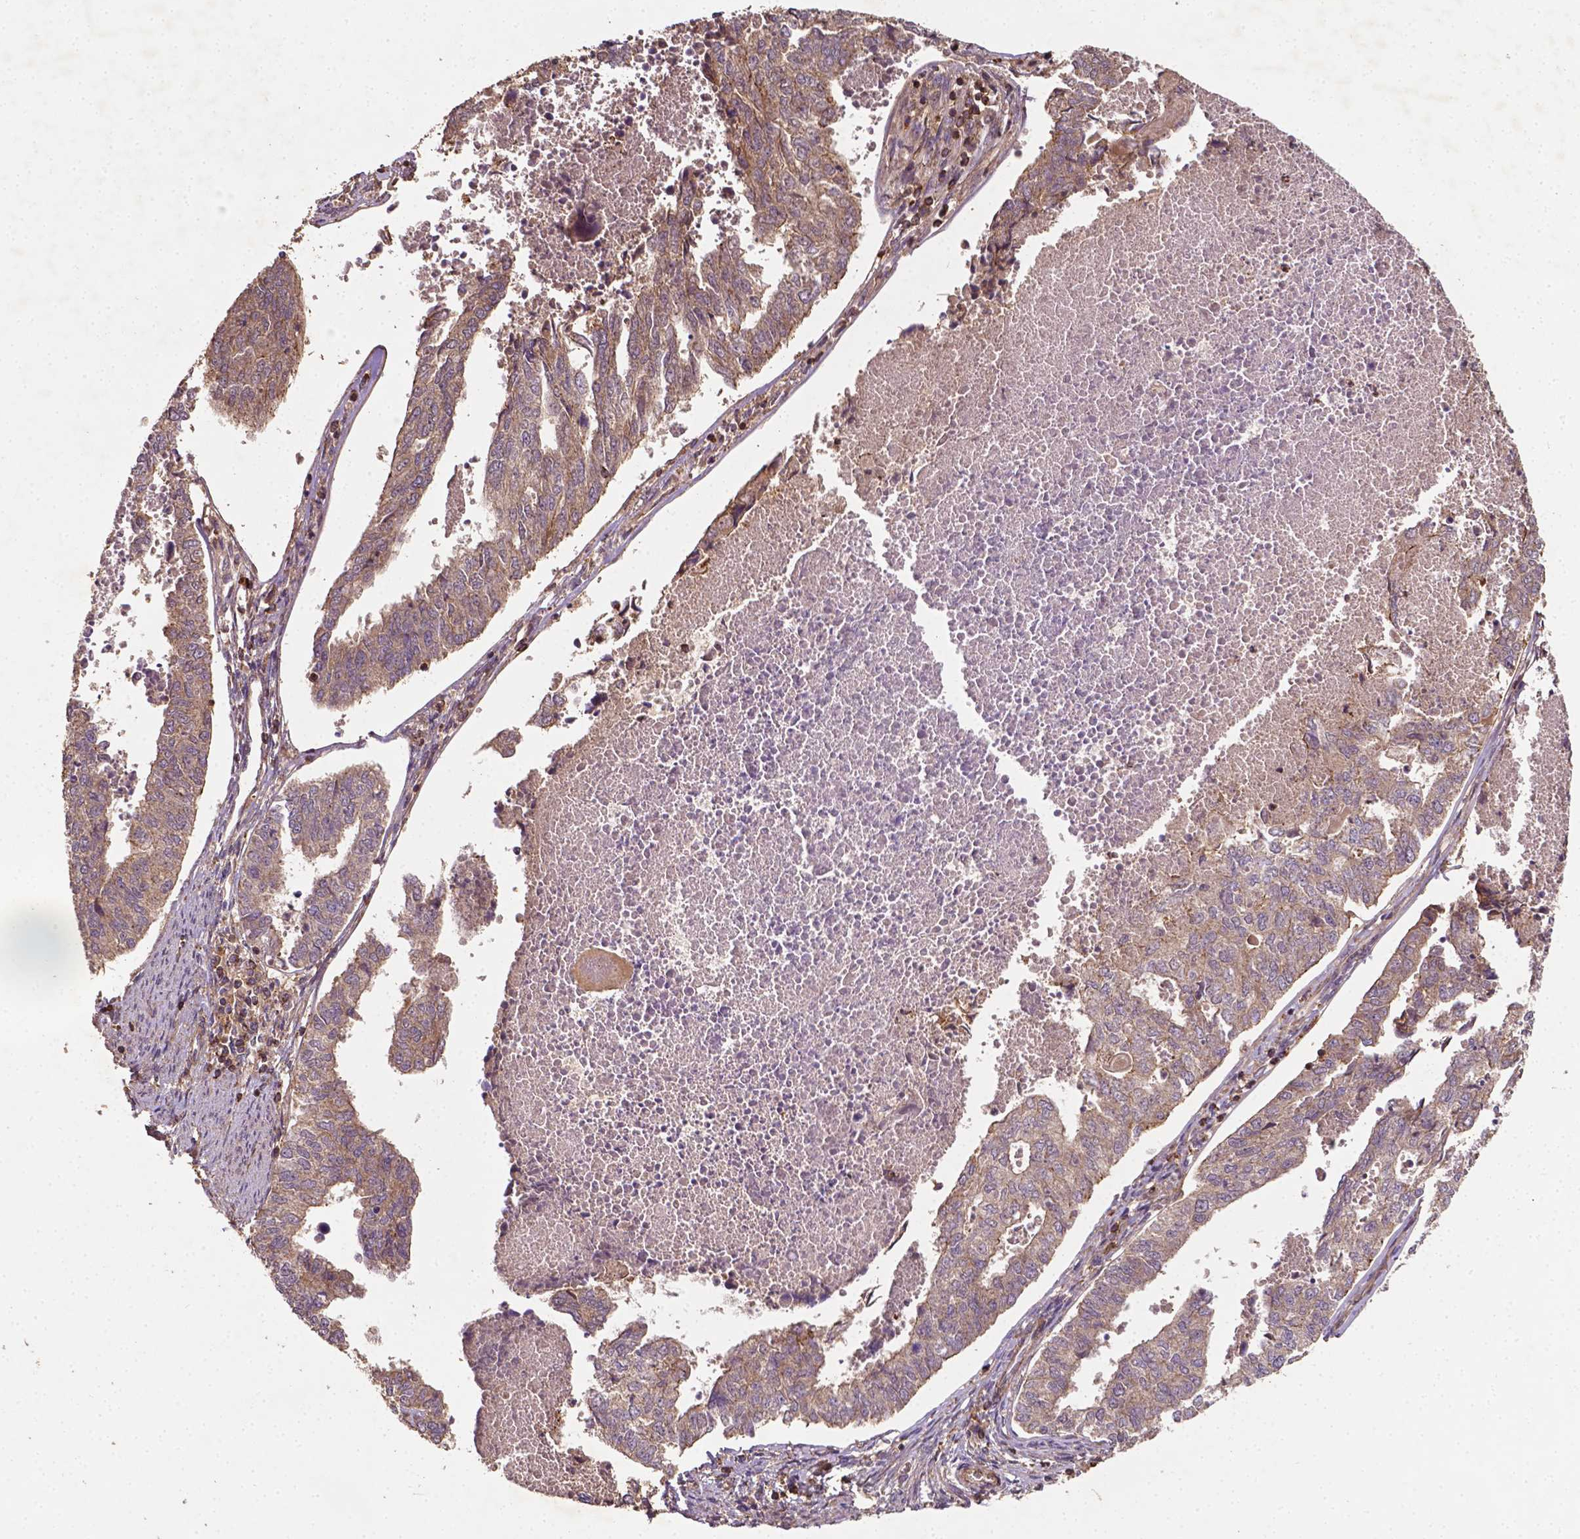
{"staining": {"intensity": "weak", "quantity": ">75%", "location": "cytoplasmic/membranous"}, "tissue": "endometrial cancer", "cell_type": "Tumor cells", "image_type": "cancer", "snomed": [{"axis": "morphology", "description": "Adenocarcinoma, NOS"}, {"axis": "topography", "description": "Endometrium"}], "caption": "Brown immunohistochemical staining in human adenocarcinoma (endometrial) displays weak cytoplasmic/membranous staining in about >75% of tumor cells. (brown staining indicates protein expression, while blue staining denotes nuclei).", "gene": "ZMYND19", "patient": {"sex": "female", "age": 73}}